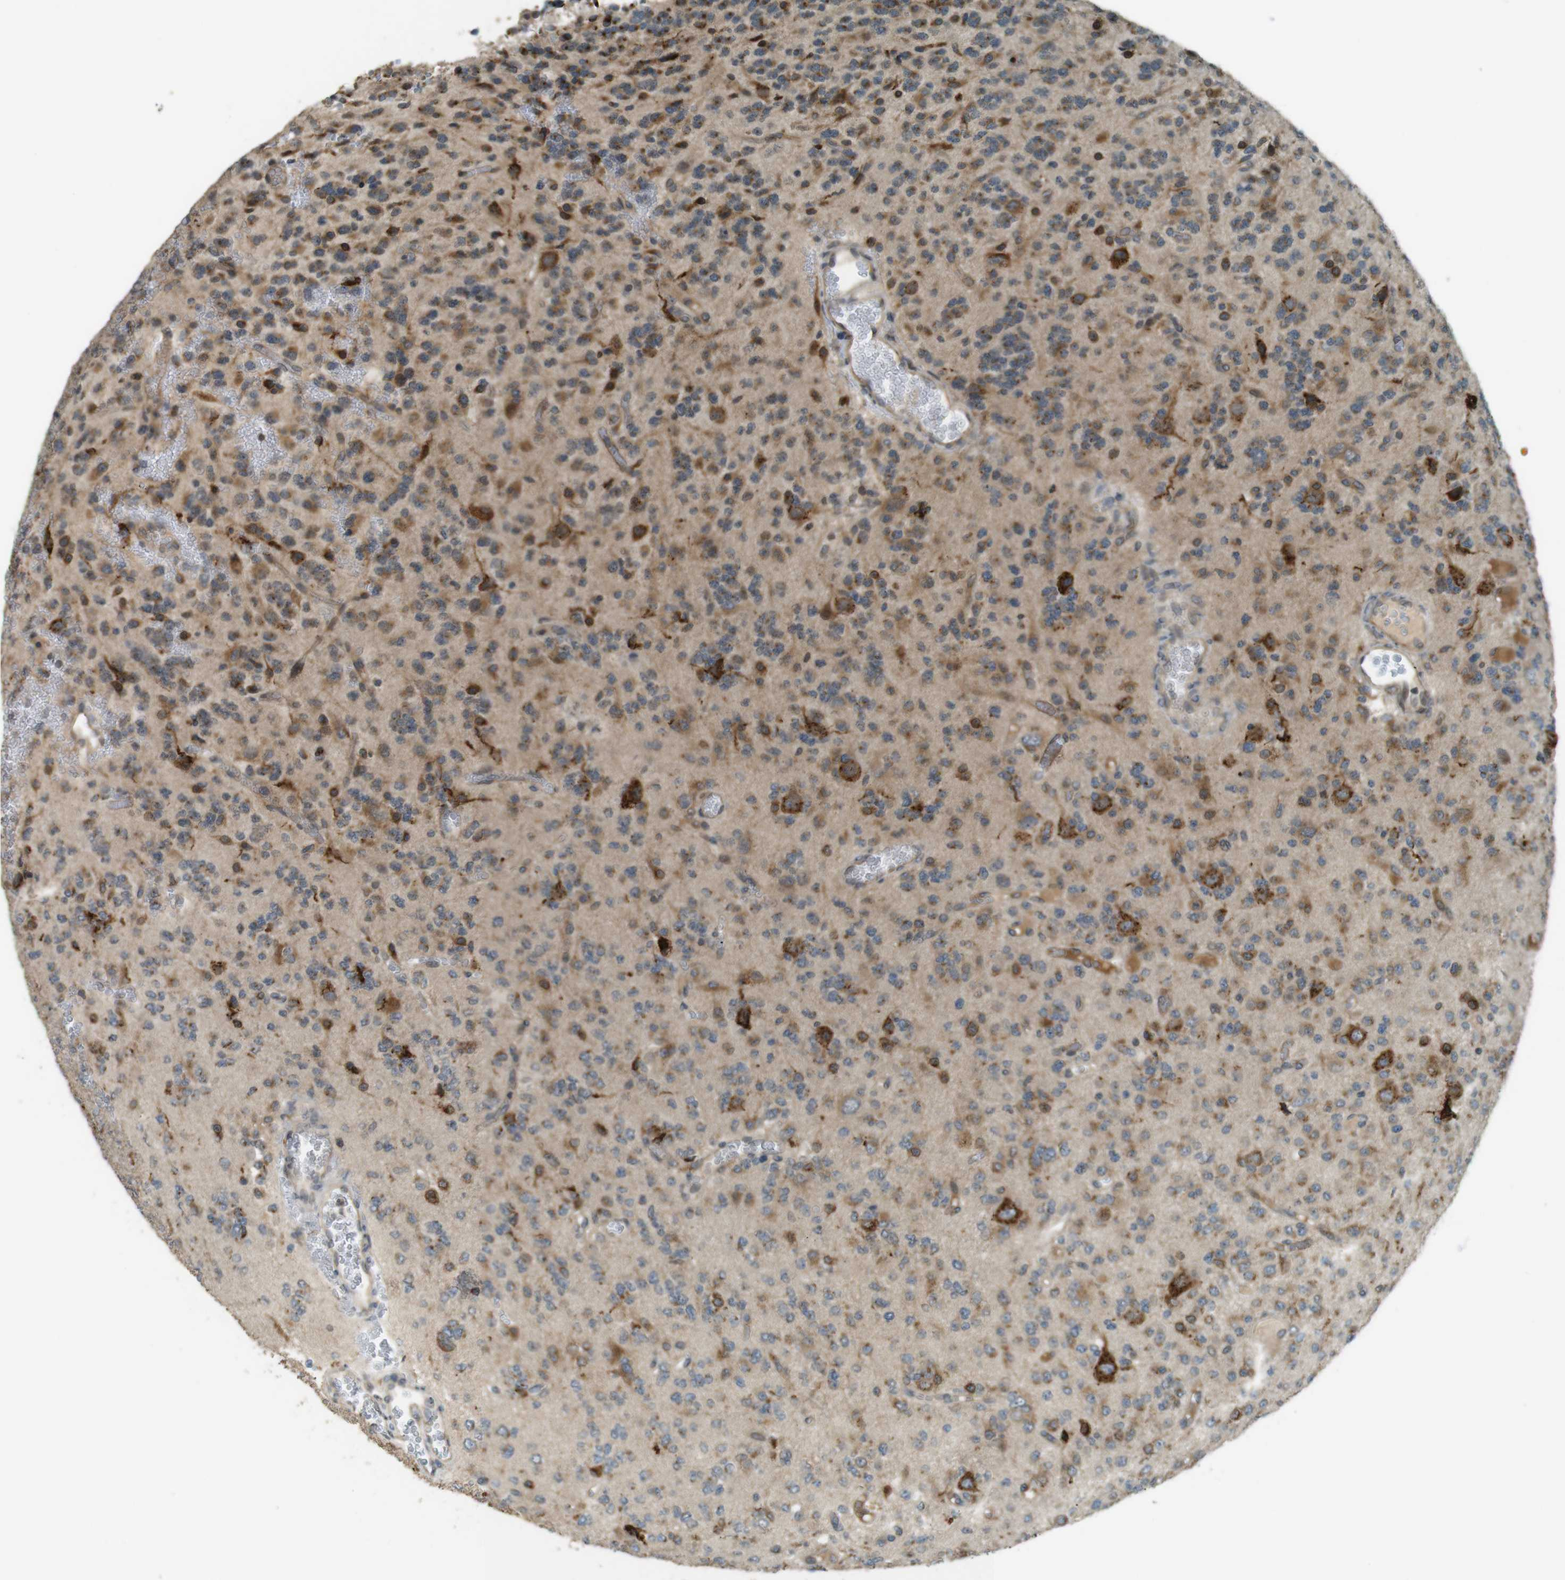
{"staining": {"intensity": "moderate", "quantity": "25%-75%", "location": "cytoplasmic/membranous"}, "tissue": "glioma", "cell_type": "Tumor cells", "image_type": "cancer", "snomed": [{"axis": "morphology", "description": "Glioma, malignant, Low grade"}, {"axis": "topography", "description": "Brain"}], "caption": "Immunohistochemical staining of malignant low-grade glioma exhibits moderate cytoplasmic/membranous protein expression in about 25%-75% of tumor cells.", "gene": "TMED4", "patient": {"sex": "male", "age": 38}}